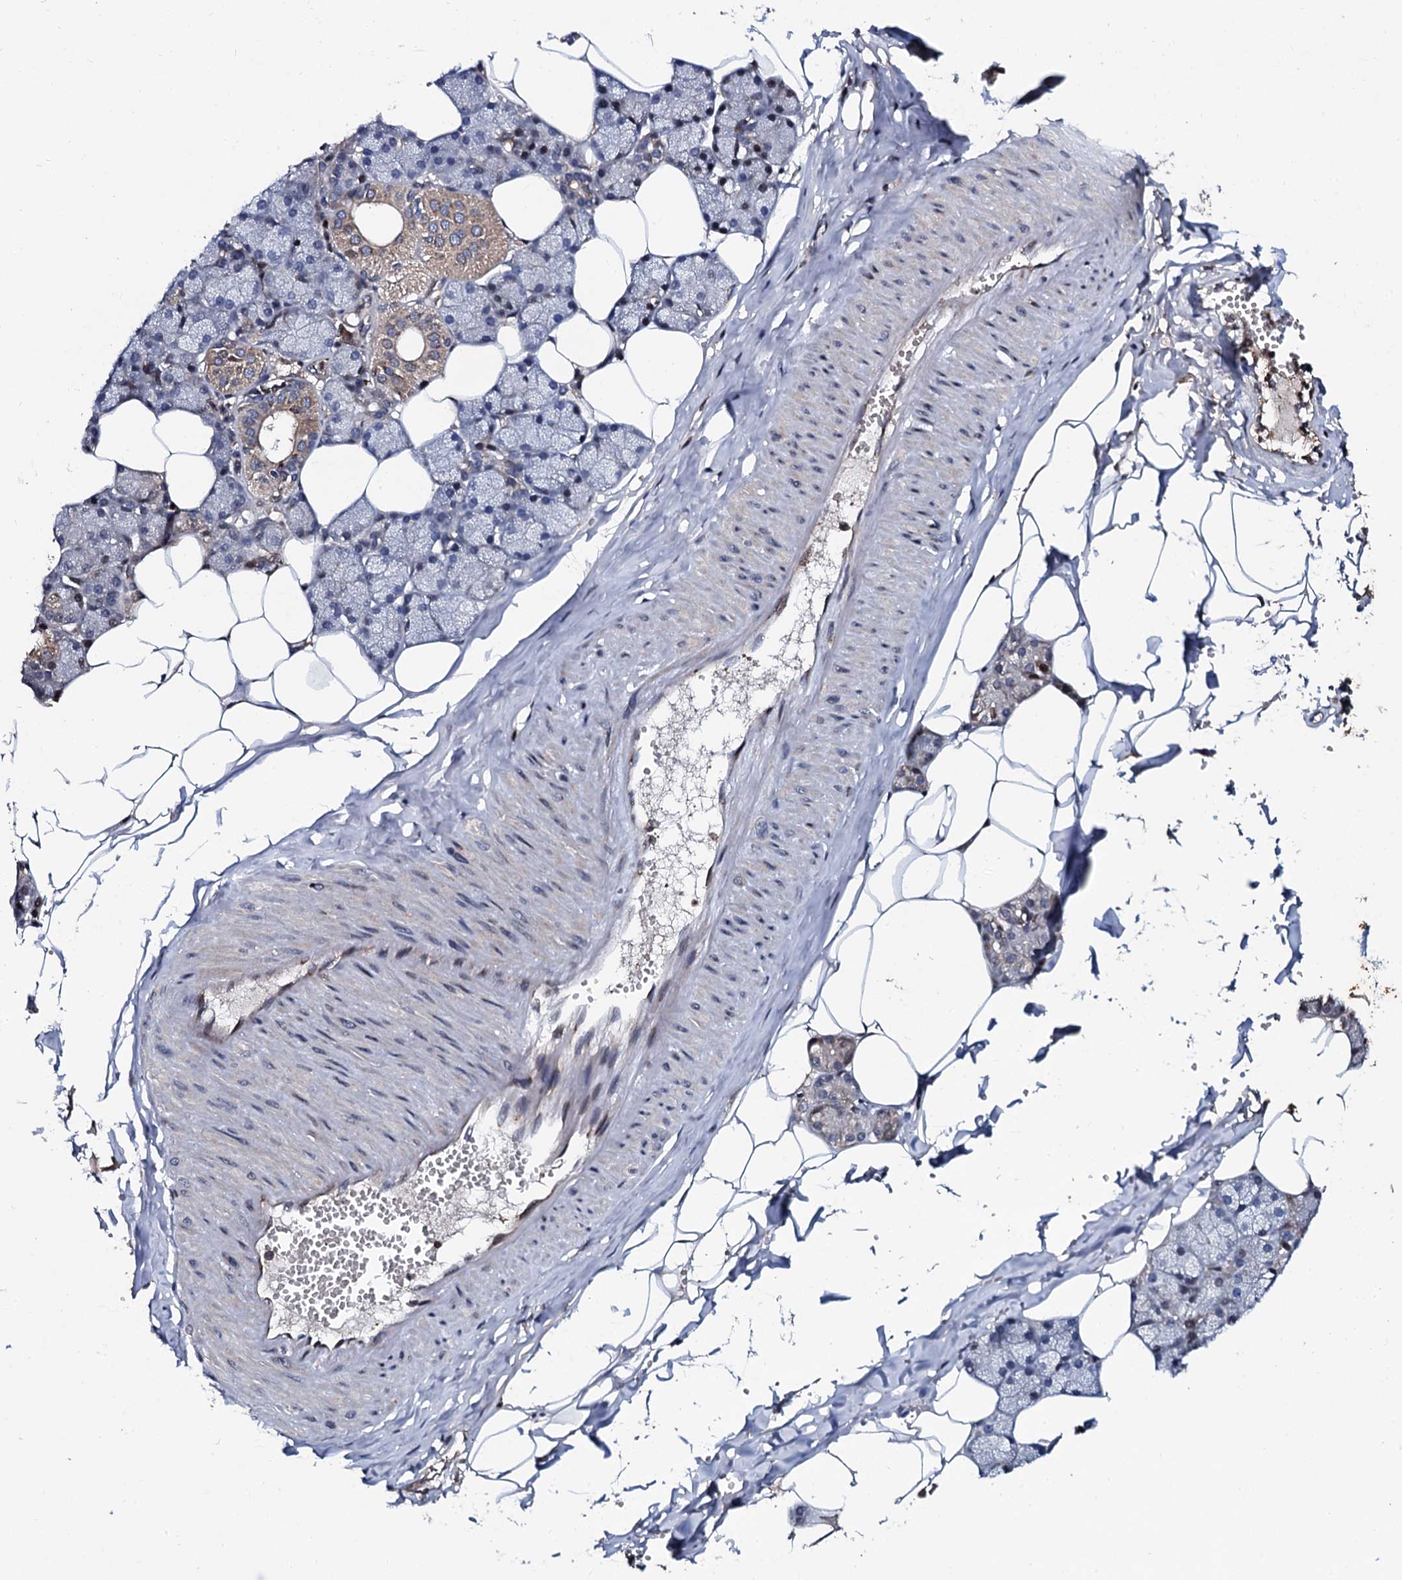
{"staining": {"intensity": "moderate", "quantity": "<25%", "location": "cytoplasmic/membranous"}, "tissue": "salivary gland", "cell_type": "Glandular cells", "image_type": "normal", "snomed": [{"axis": "morphology", "description": "Normal tissue, NOS"}, {"axis": "topography", "description": "Salivary gland"}], "caption": "A high-resolution micrograph shows IHC staining of normal salivary gland, which demonstrates moderate cytoplasmic/membranous expression in about <25% of glandular cells.", "gene": "PLET1", "patient": {"sex": "male", "age": 62}}